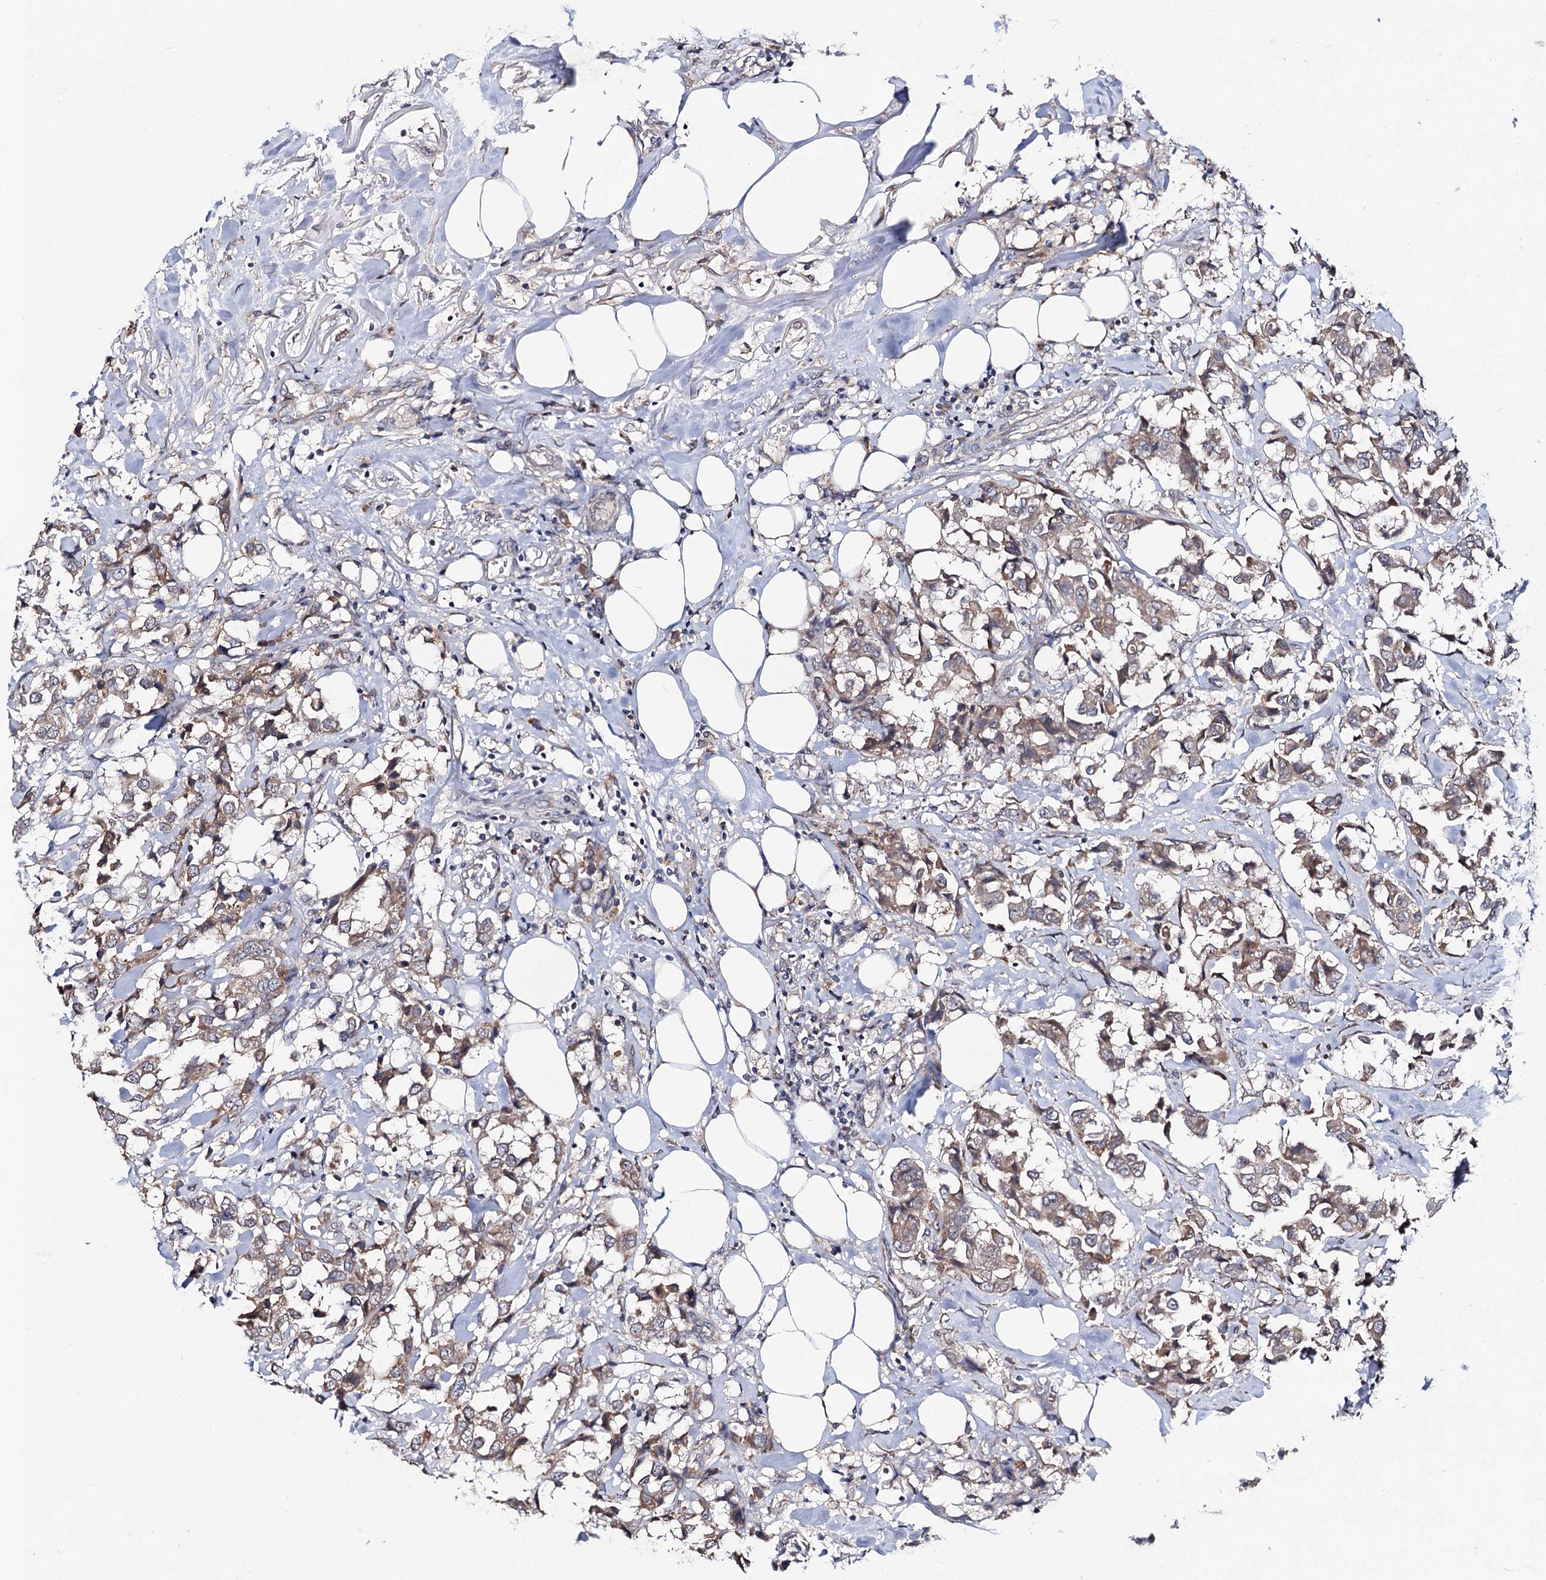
{"staining": {"intensity": "weak", "quantity": ">75%", "location": "cytoplasmic/membranous"}, "tissue": "breast cancer", "cell_type": "Tumor cells", "image_type": "cancer", "snomed": [{"axis": "morphology", "description": "Duct carcinoma"}, {"axis": "topography", "description": "Breast"}], "caption": "Weak cytoplasmic/membranous staining is present in approximately >75% of tumor cells in breast cancer (infiltrating ductal carcinoma). (DAB (3,3'-diaminobenzidine) IHC with brightfield microscopy, high magnification).", "gene": "VPS37D", "patient": {"sex": "female", "age": 80}}